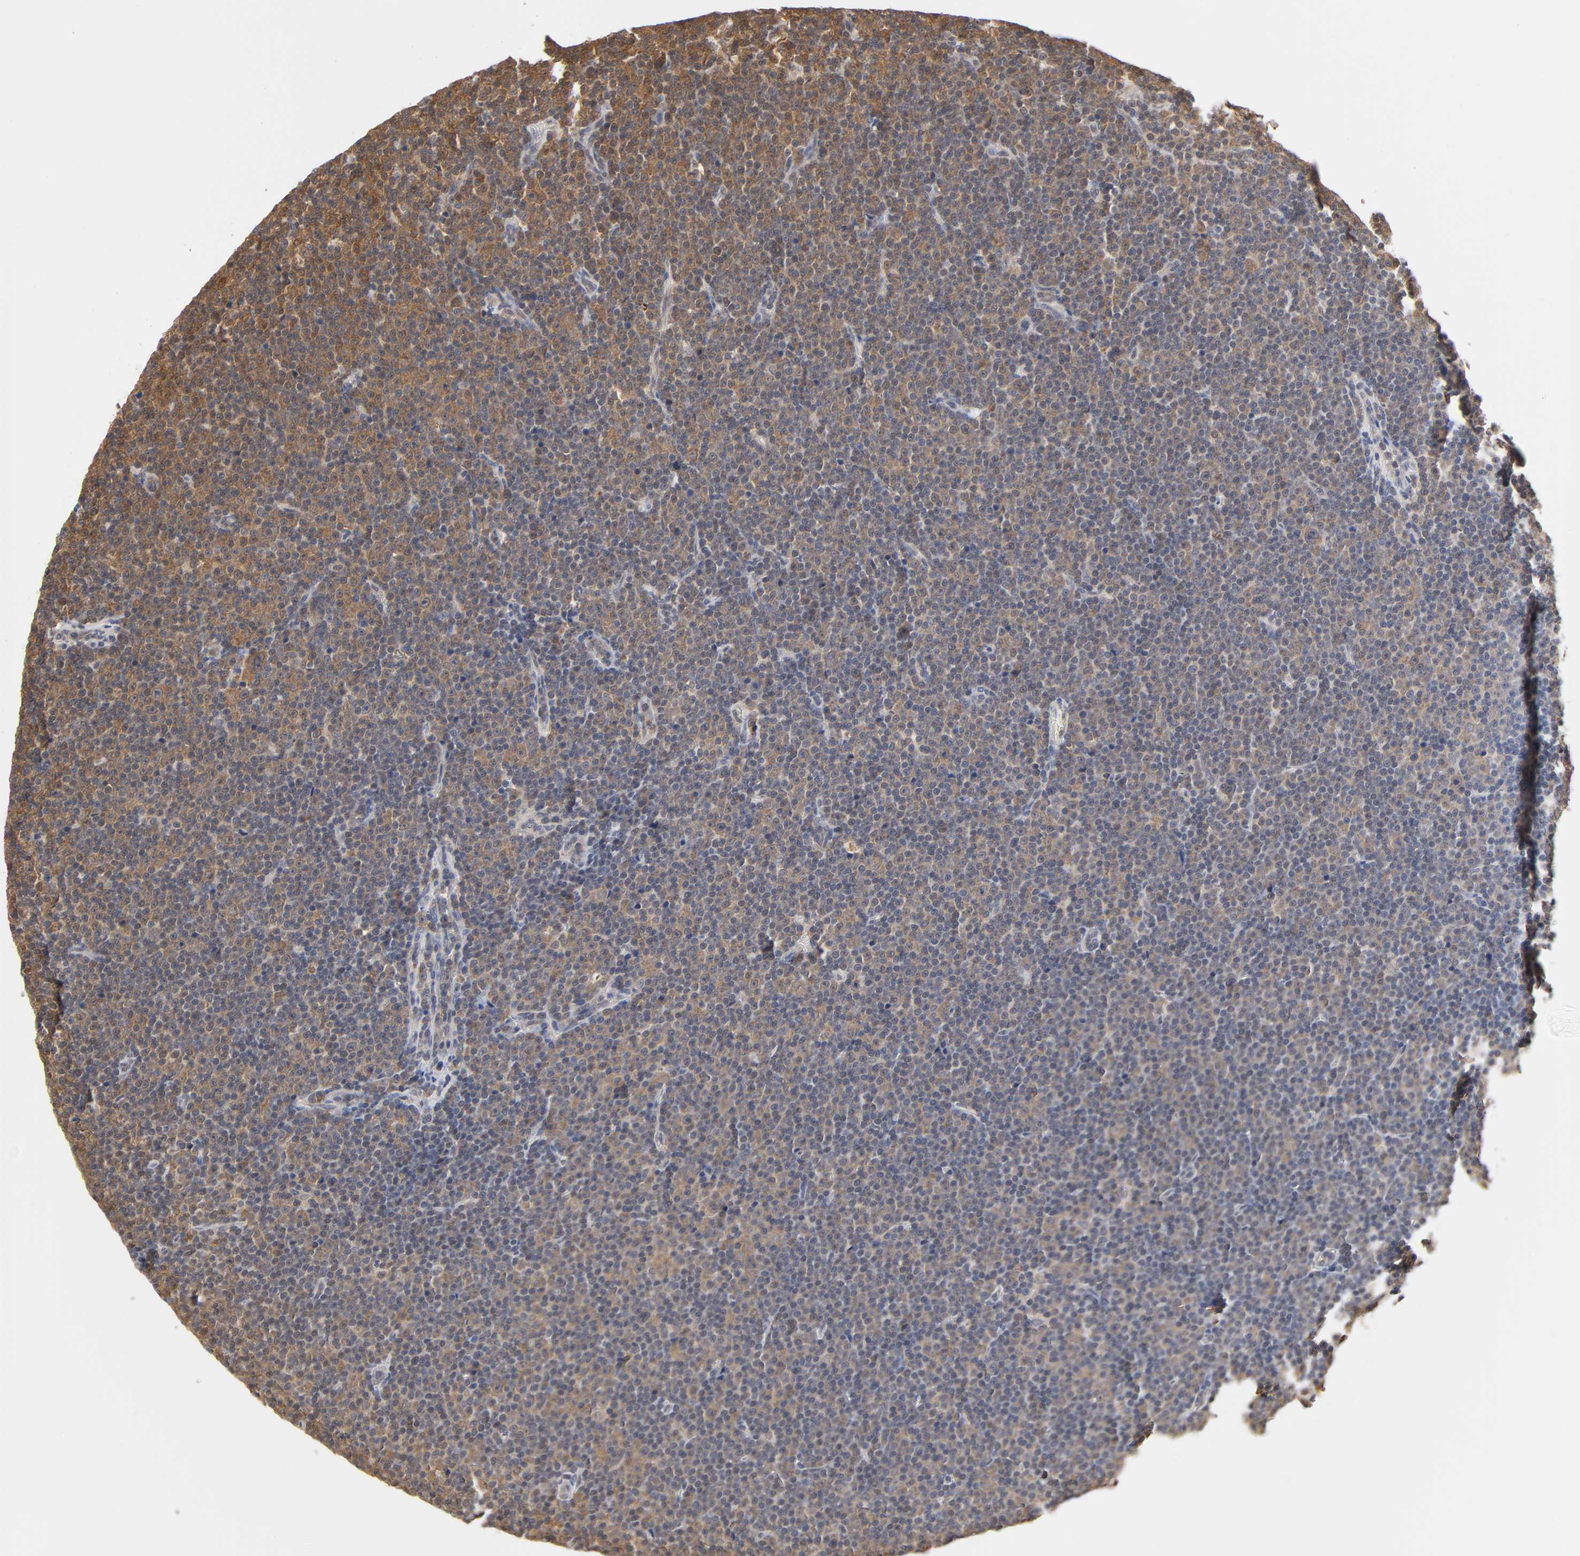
{"staining": {"intensity": "weak", "quantity": ">75%", "location": "cytoplasmic/membranous"}, "tissue": "lymphoma", "cell_type": "Tumor cells", "image_type": "cancer", "snomed": [{"axis": "morphology", "description": "Malignant lymphoma, non-Hodgkin's type, Low grade"}, {"axis": "topography", "description": "Lymph node"}], "caption": "IHC micrograph of low-grade malignant lymphoma, non-Hodgkin's type stained for a protein (brown), which shows low levels of weak cytoplasmic/membranous positivity in approximately >75% of tumor cells.", "gene": "DFFB", "patient": {"sex": "female", "age": 67}}